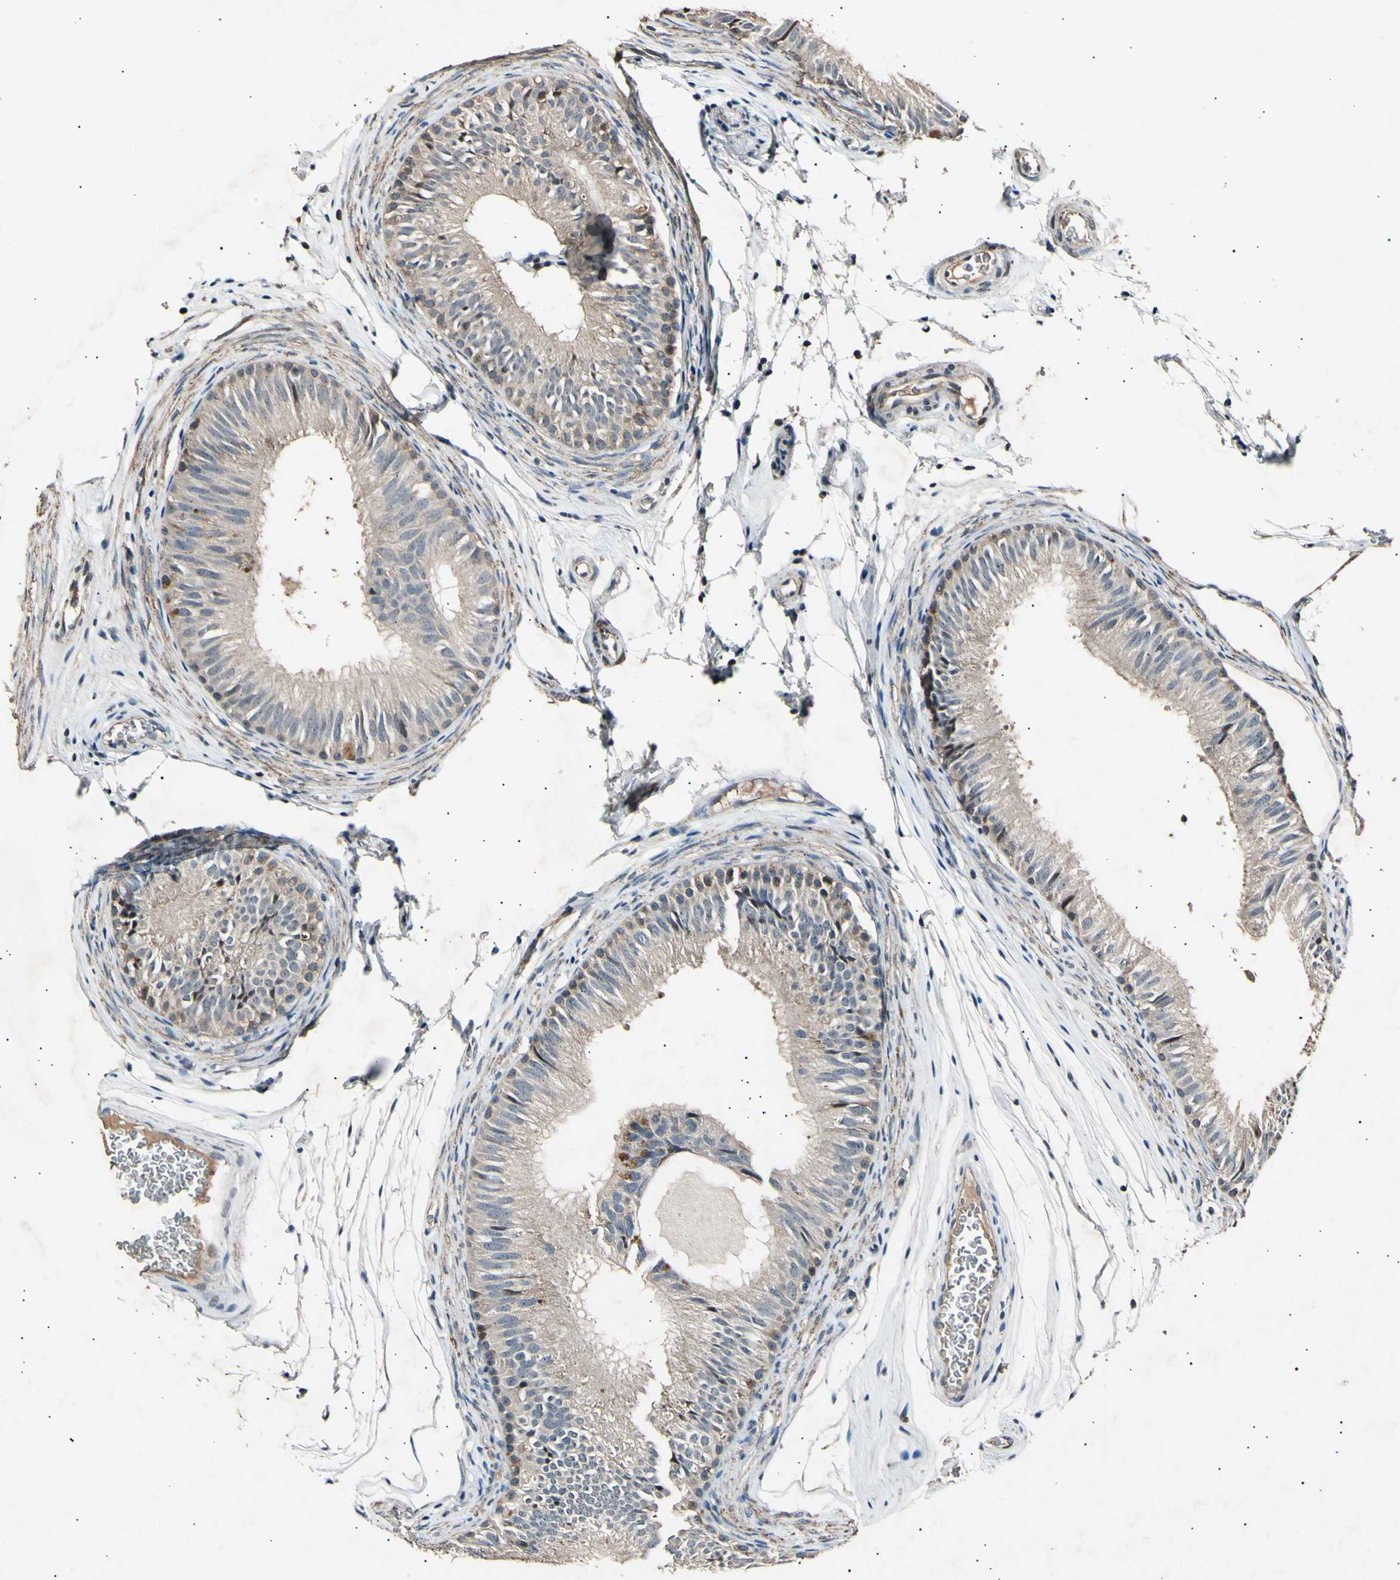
{"staining": {"intensity": "strong", "quantity": "<25%", "location": "cytoplasmic/membranous"}, "tissue": "epididymis", "cell_type": "Glandular cells", "image_type": "normal", "snomed": [{"axis": "morphology", "description": "Normal tissue, NOS"}, {"axis": "topography", "description": "Epididymis"}], "caption": "IHC histopathology image of benign human epididymis stained for a protein (brown), which shows medium levels of strong cytoplasmic/membranous positivity in approximately <25% of glandular cells.", "gene": "ADCY3", "patient": {"sex": "male", "age": 36}}